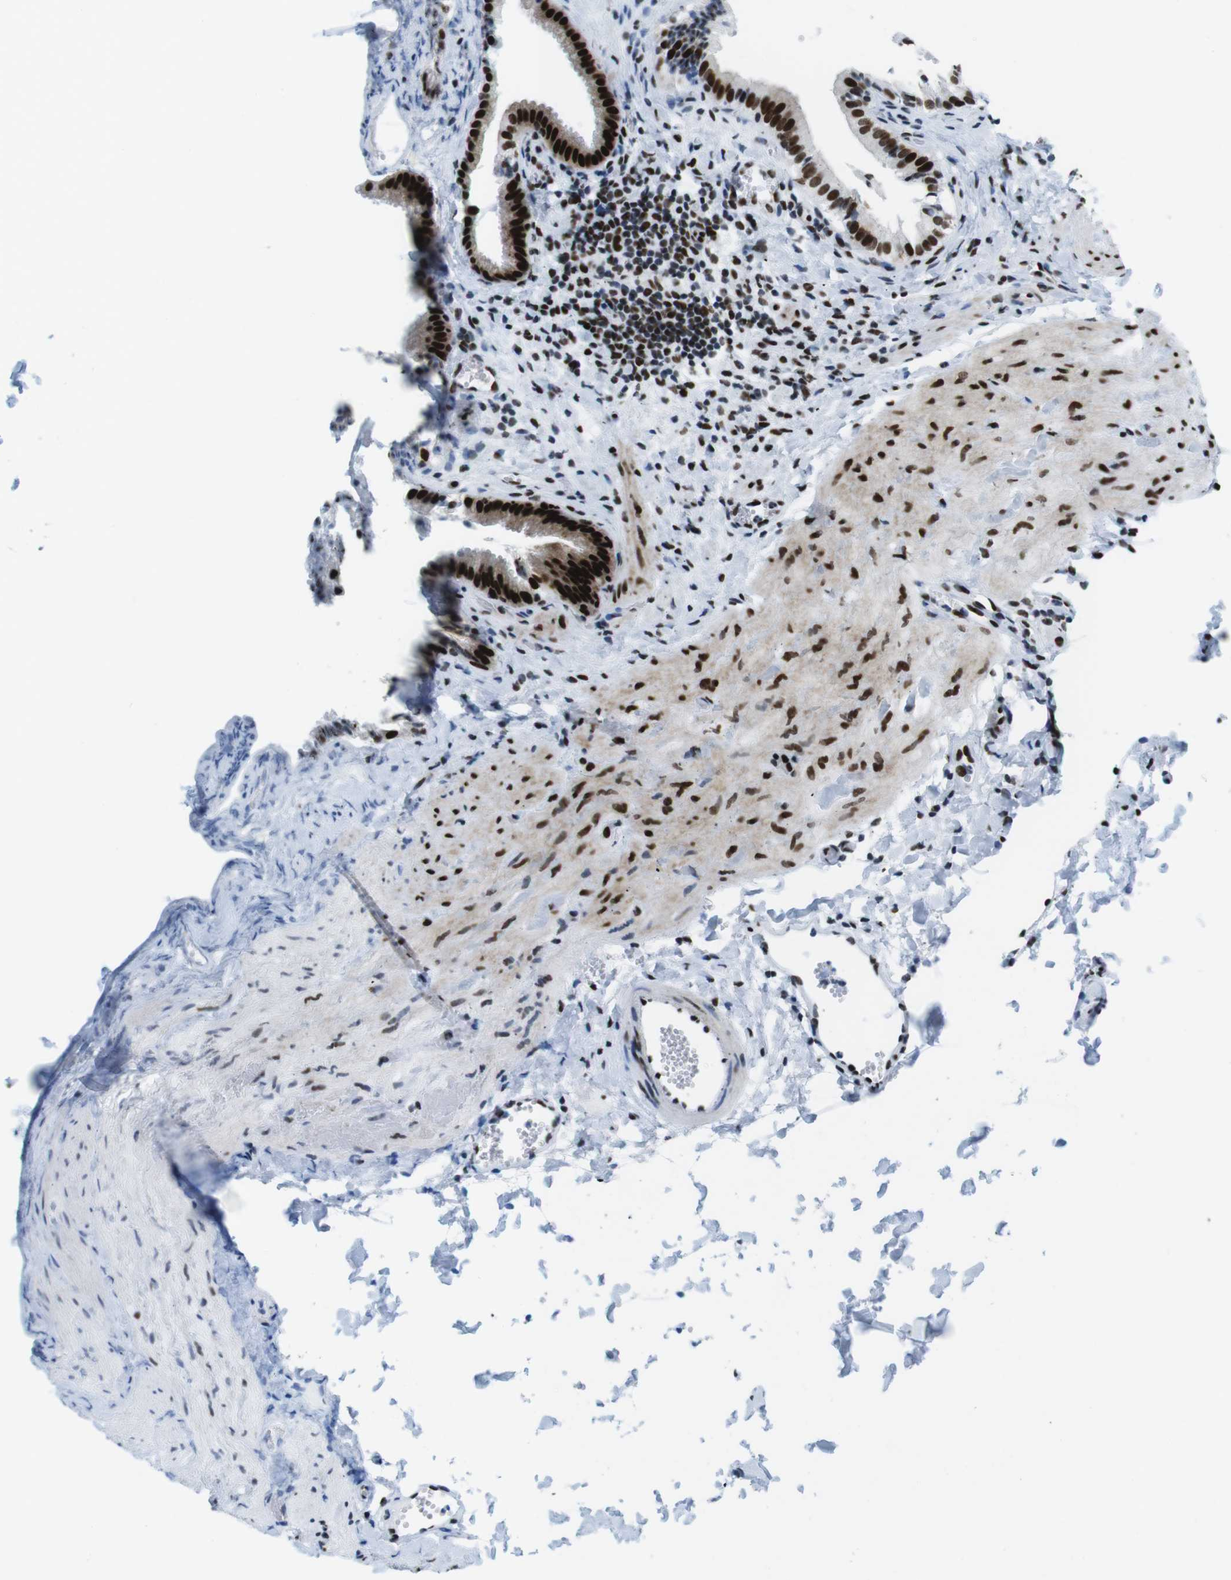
{"staining": {"intensity": "strong", "quantity": ">75%", "location": "nuclear"}, "tissue": "gallbladder", "cell_type": "Glandular cells", "image_type": "normal", "snomed": [{"axis": "morphology", "description": "Normal tissue, NOS"}, {"axis": "topography", "description": "Gallbladder"}], "caption": "The photomicrograph displays staining of benign gallbladder, revealing strong nuclear protein expression (brown color) within glandular cells.", "gene": "CITED2", "patient": {"sex": "female", "age": 24}}